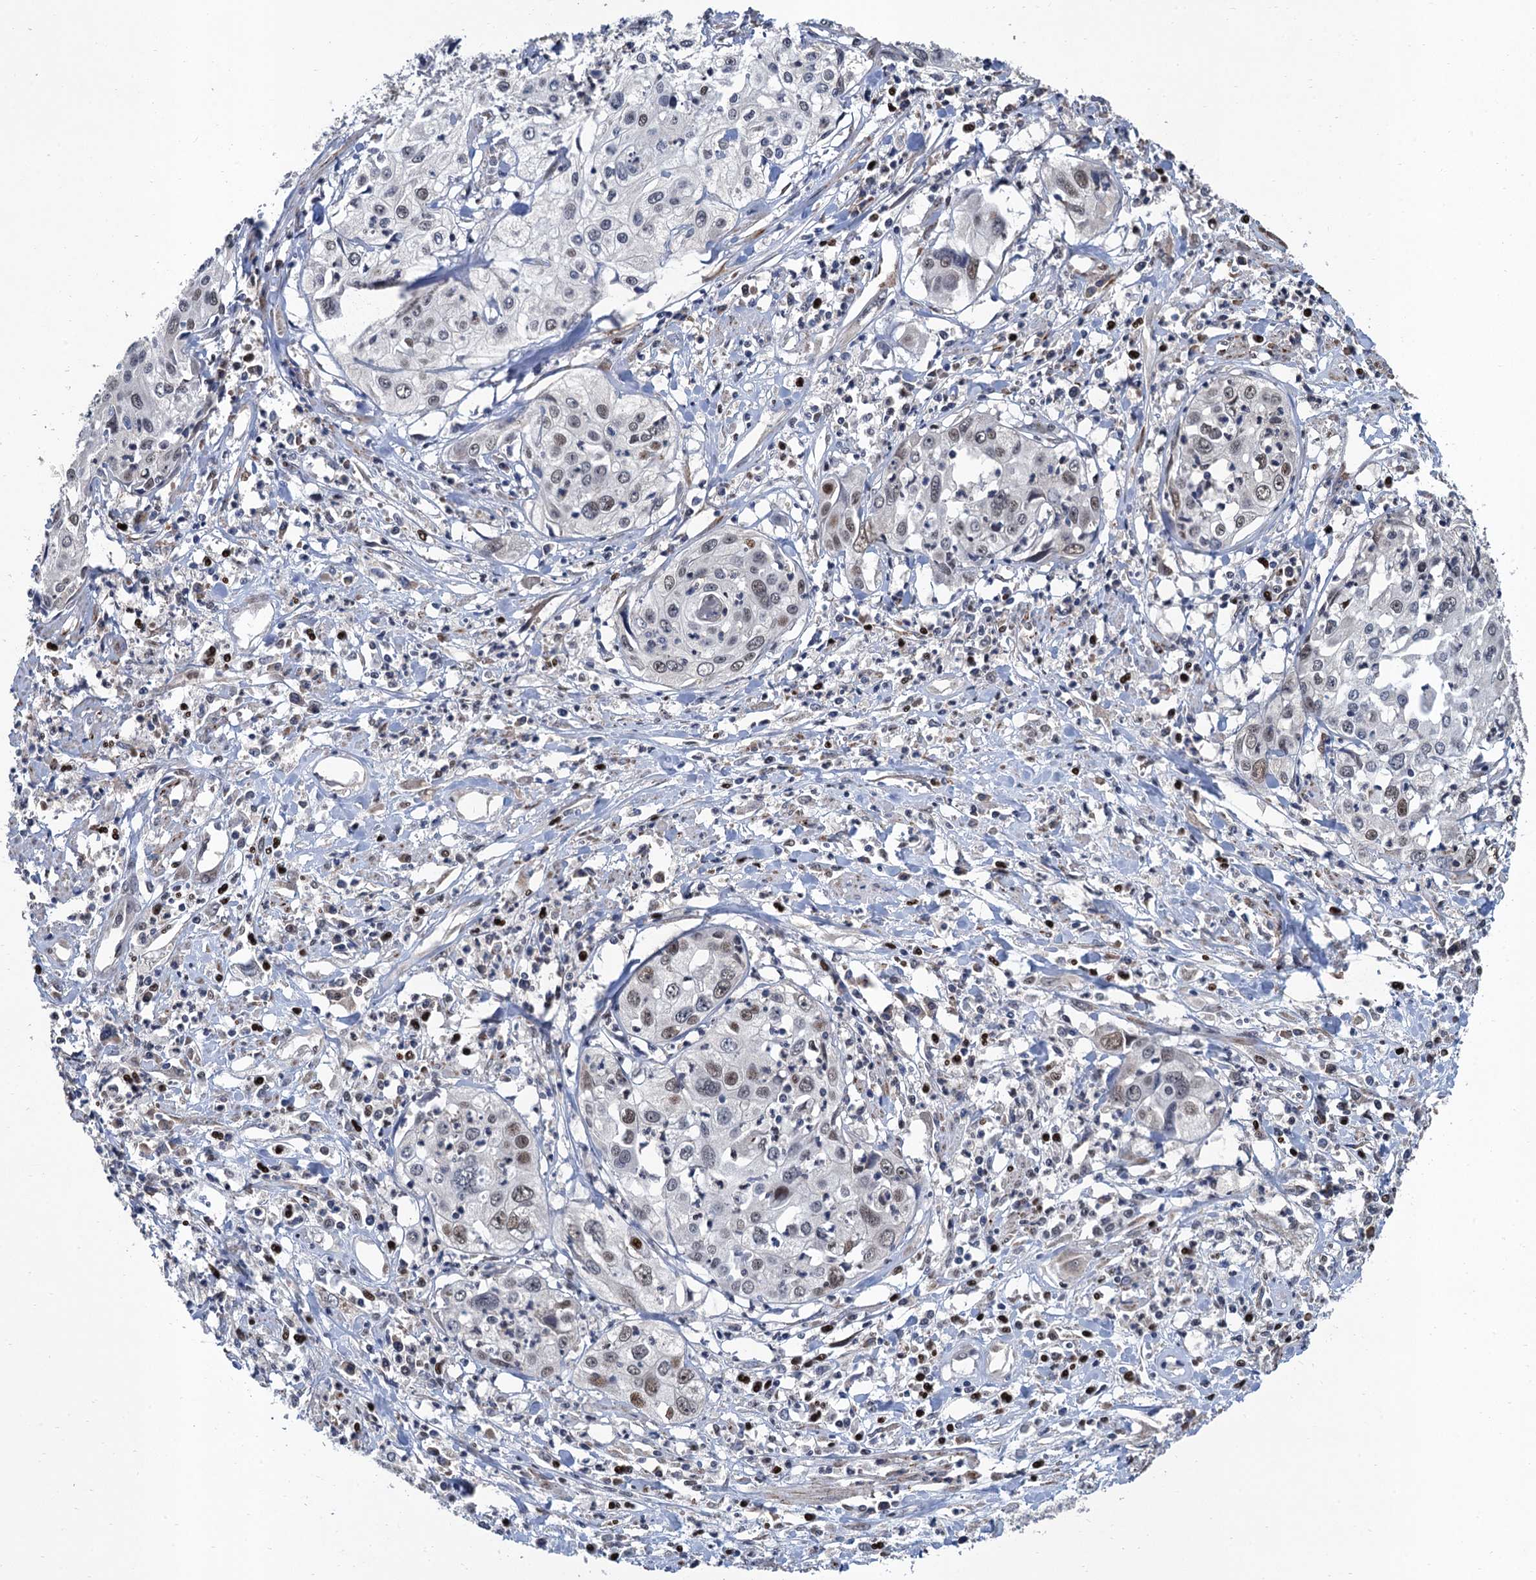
{"staining": {"intensity": "weak", "quantity": "25%-75%", "location": "nuclear"}, "tissue": "cervical cancer", "cell_type": "Tumor cells", "image_type": "cancer", "snomed": [{"axis": "morphology", "description": "Squamous cell carcinoma, NOS"}, {"axis": "topography", "description": "Cervix"}], "caption": "Human cervical squamous cell carcinoma stained with a protein marker reveals weak staining in tumor cells.", "gene": "TSEN34", "patient": {"sex": "female", "age": 31}}